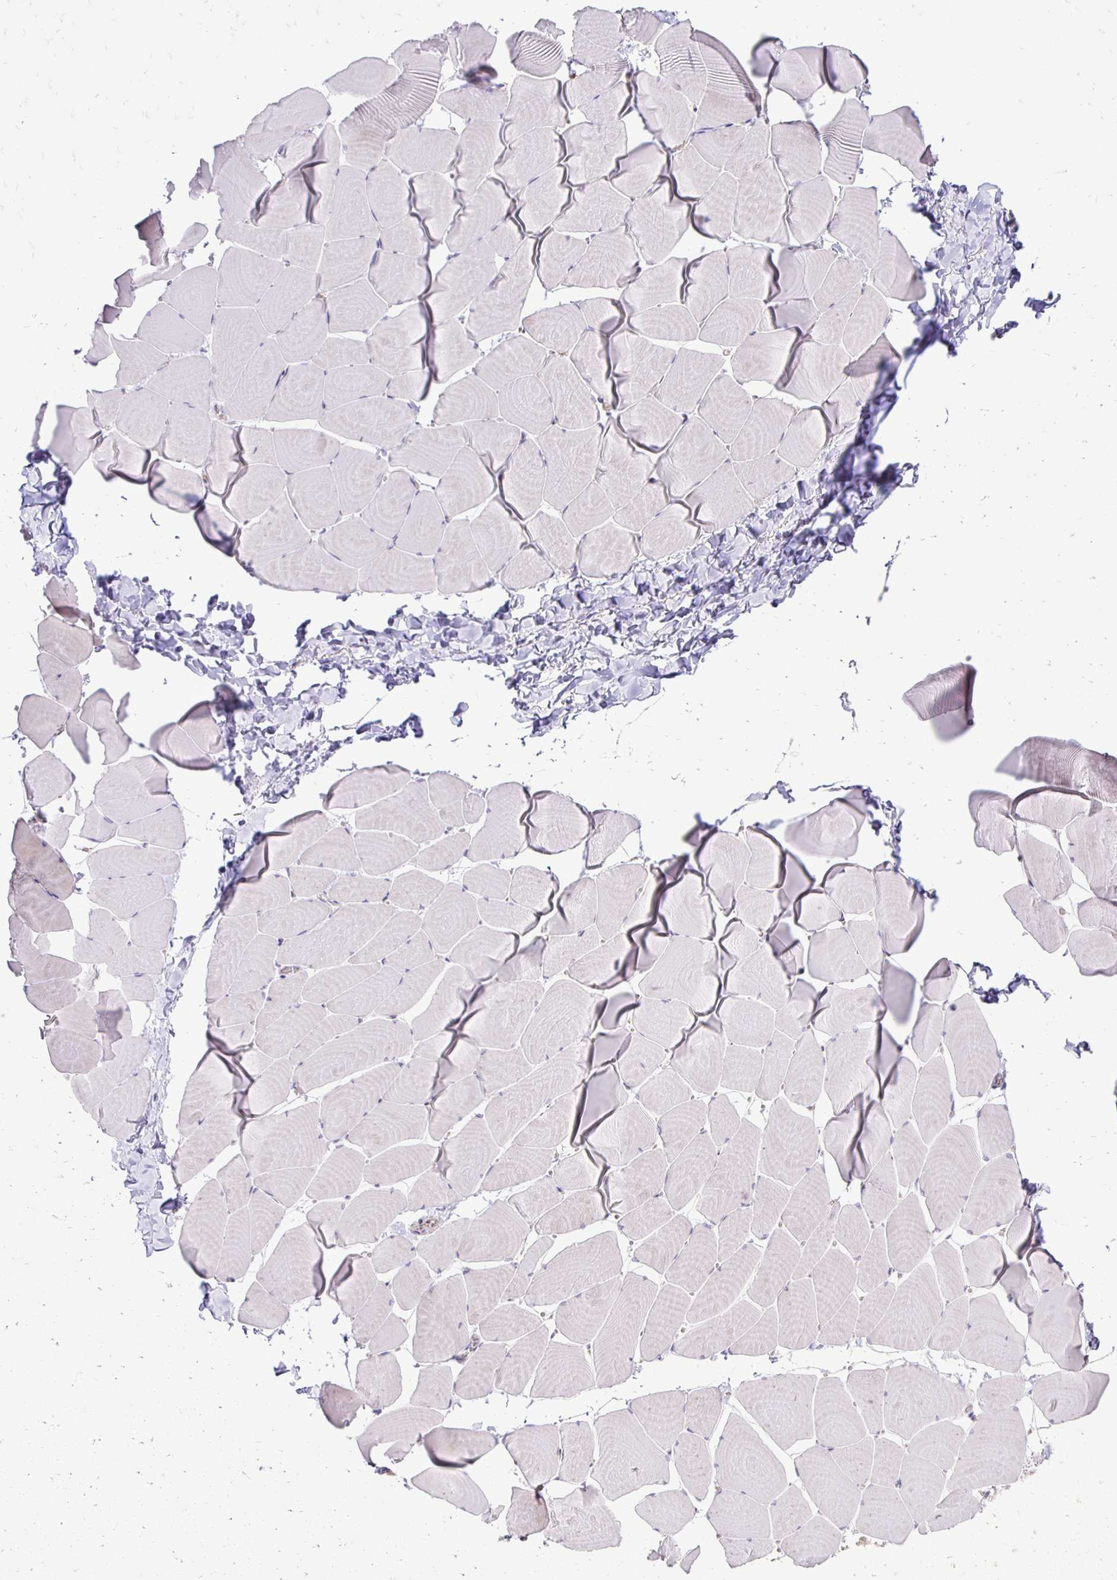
{"staining": {"intensity": "weak", "quantity": "25%-75%", "location": "cytoplasmic/membranous"}, "tissue": "skeletal muscle", "cell_type": "Myocytes", "image_type": "normal", "snomed": [{"axis": "morphology", "description": "Normal tissue, NOS"}, {"axis": "topography", "description": "Skeletal muscle"}], "caption": "High-magnification brightfield microscopy of normal skeletal muscle stained with DAB (brown) and counterstained with hematoxylin (blue). myocytes exhibit weak cytoplasmic/membranous expression is present in about25%-75% of cells.", "gene": "GAS2", "patient": {"sex": "male", "age": 25}}